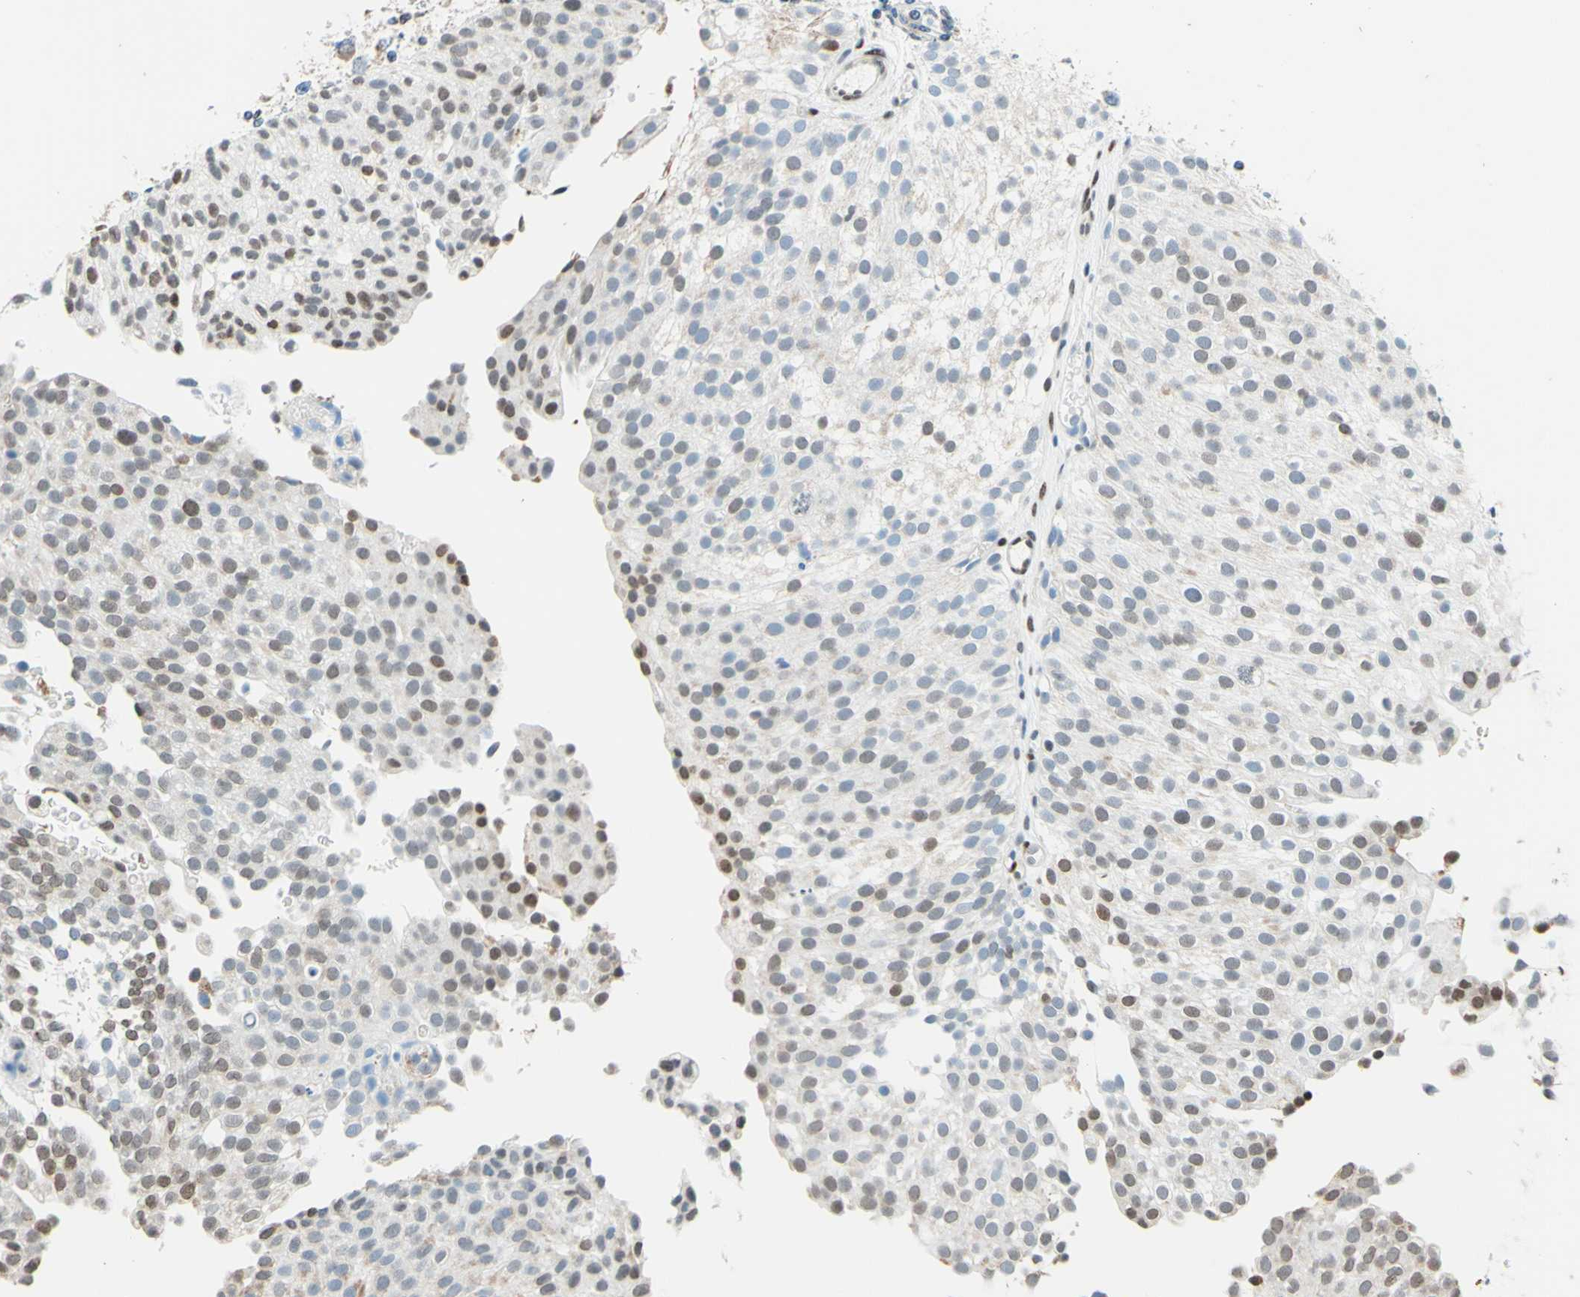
{"staining": {"intensity": "weak", "quantity": "25%-75%", "location": "cytoplasmic/membranous"}, "tissue": "urothelial cancer", "cell_type": "Tumor cells", "image_type": "cancer", "snomed": [{"axis": "morphology", "description": "Urothelial carcinoma, Low grade"}, {"axis": "topography", "description": "Urinary bladder"}], "caption": "The photomicrograph reveals staining of low-grade urothelial carcinoma, revealing weak cytoplasmic/membranous protein staining (brown color) within tumor cells.", "gene": "CBX7", "patient": {"sex": "male", "age": 78}}